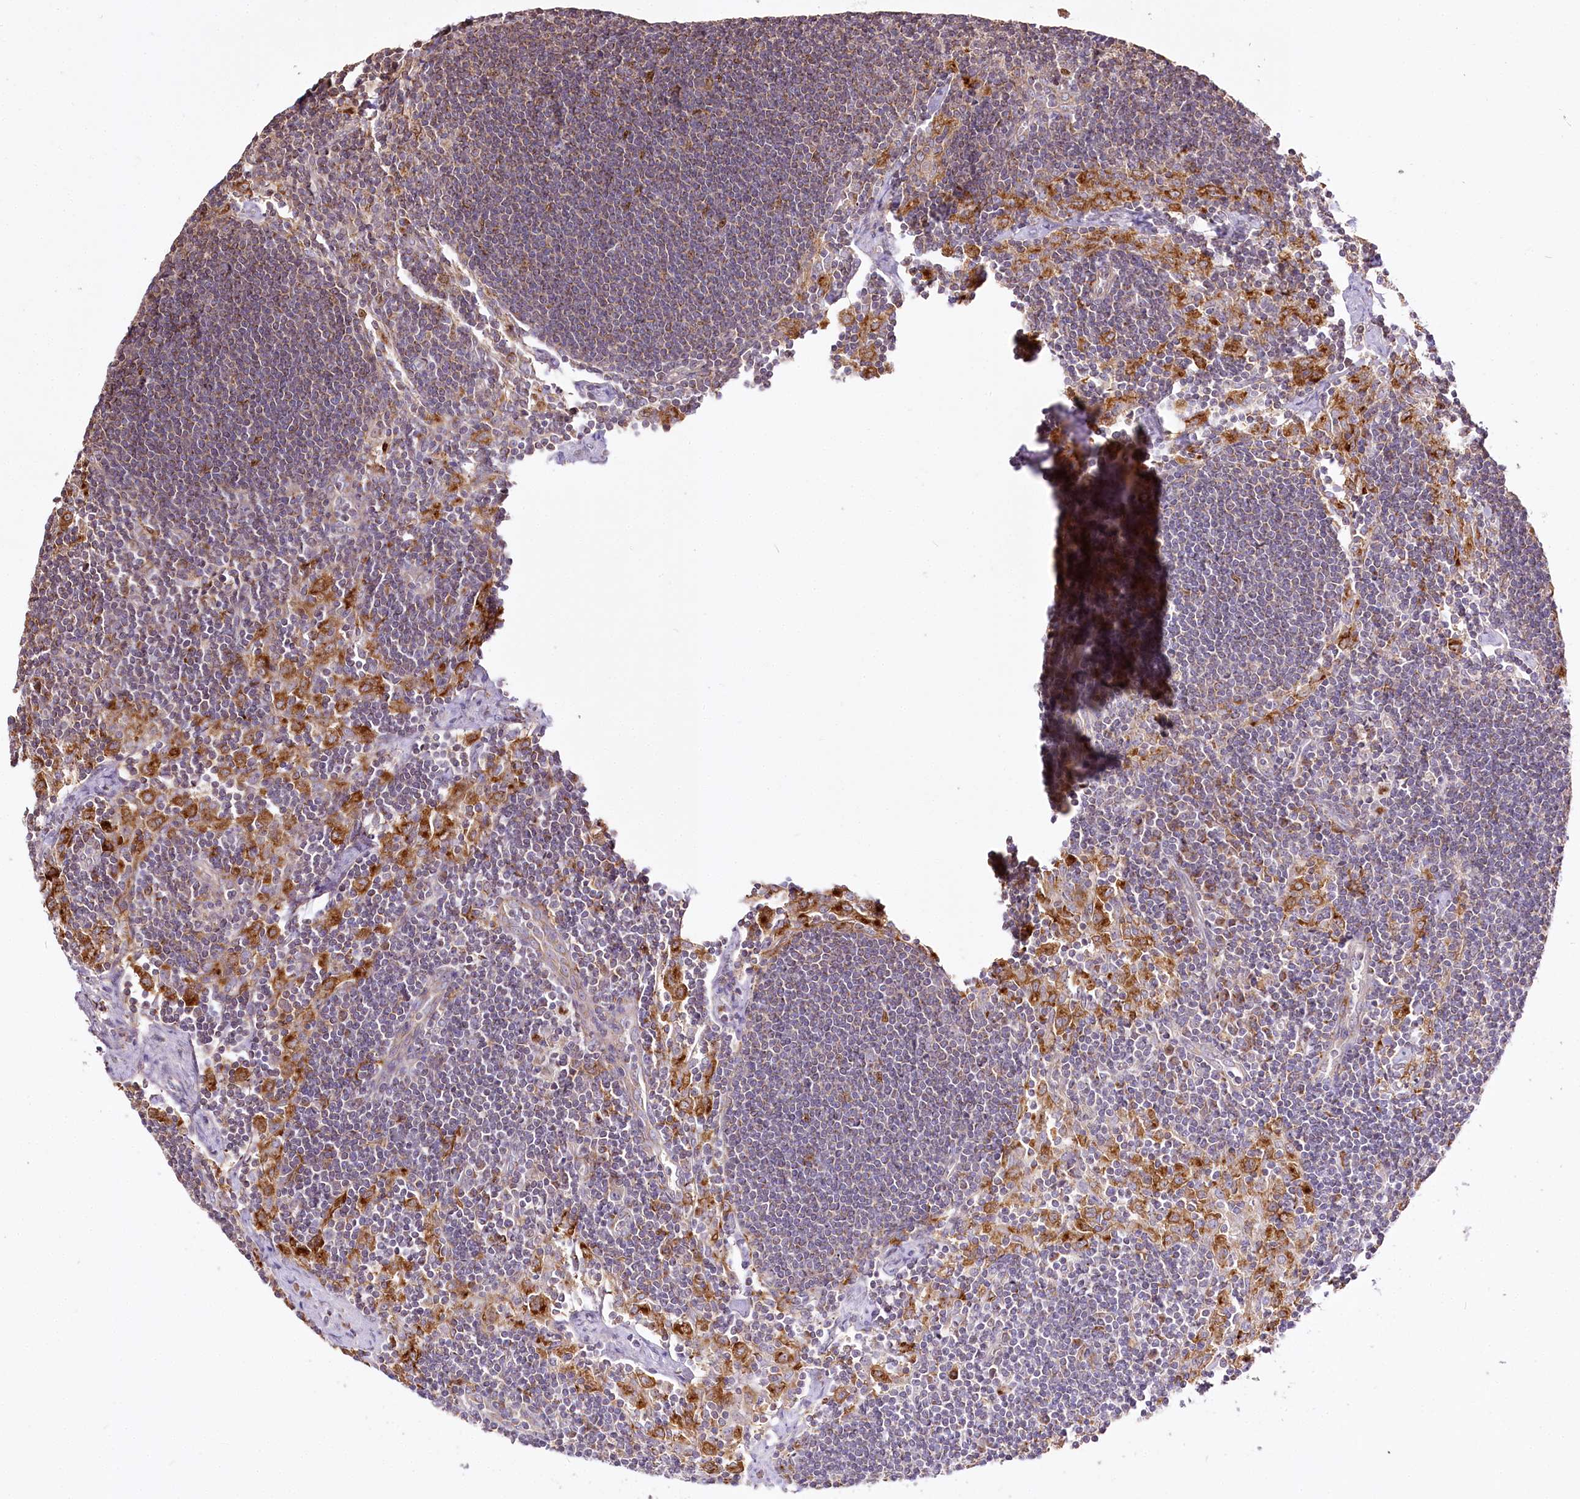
{"staining": {"intensity": "negative", "quantity": "none", "location": "none"}, "tissue": "lymph node", "cell_type": "Germinal center cells", "image_type": "normal", "snomed": [{"axis": "morphology", "description": "Normal tissue, NOS"}, {"axis": "topography", "description": "Lymph node"}], "caption": "Immunohistochemical staining of benign lymph node demonstrates no significant positivity in germinal center cells.", "gene": "ZNF226", "patient": {"sex": "male", "age": 24}}